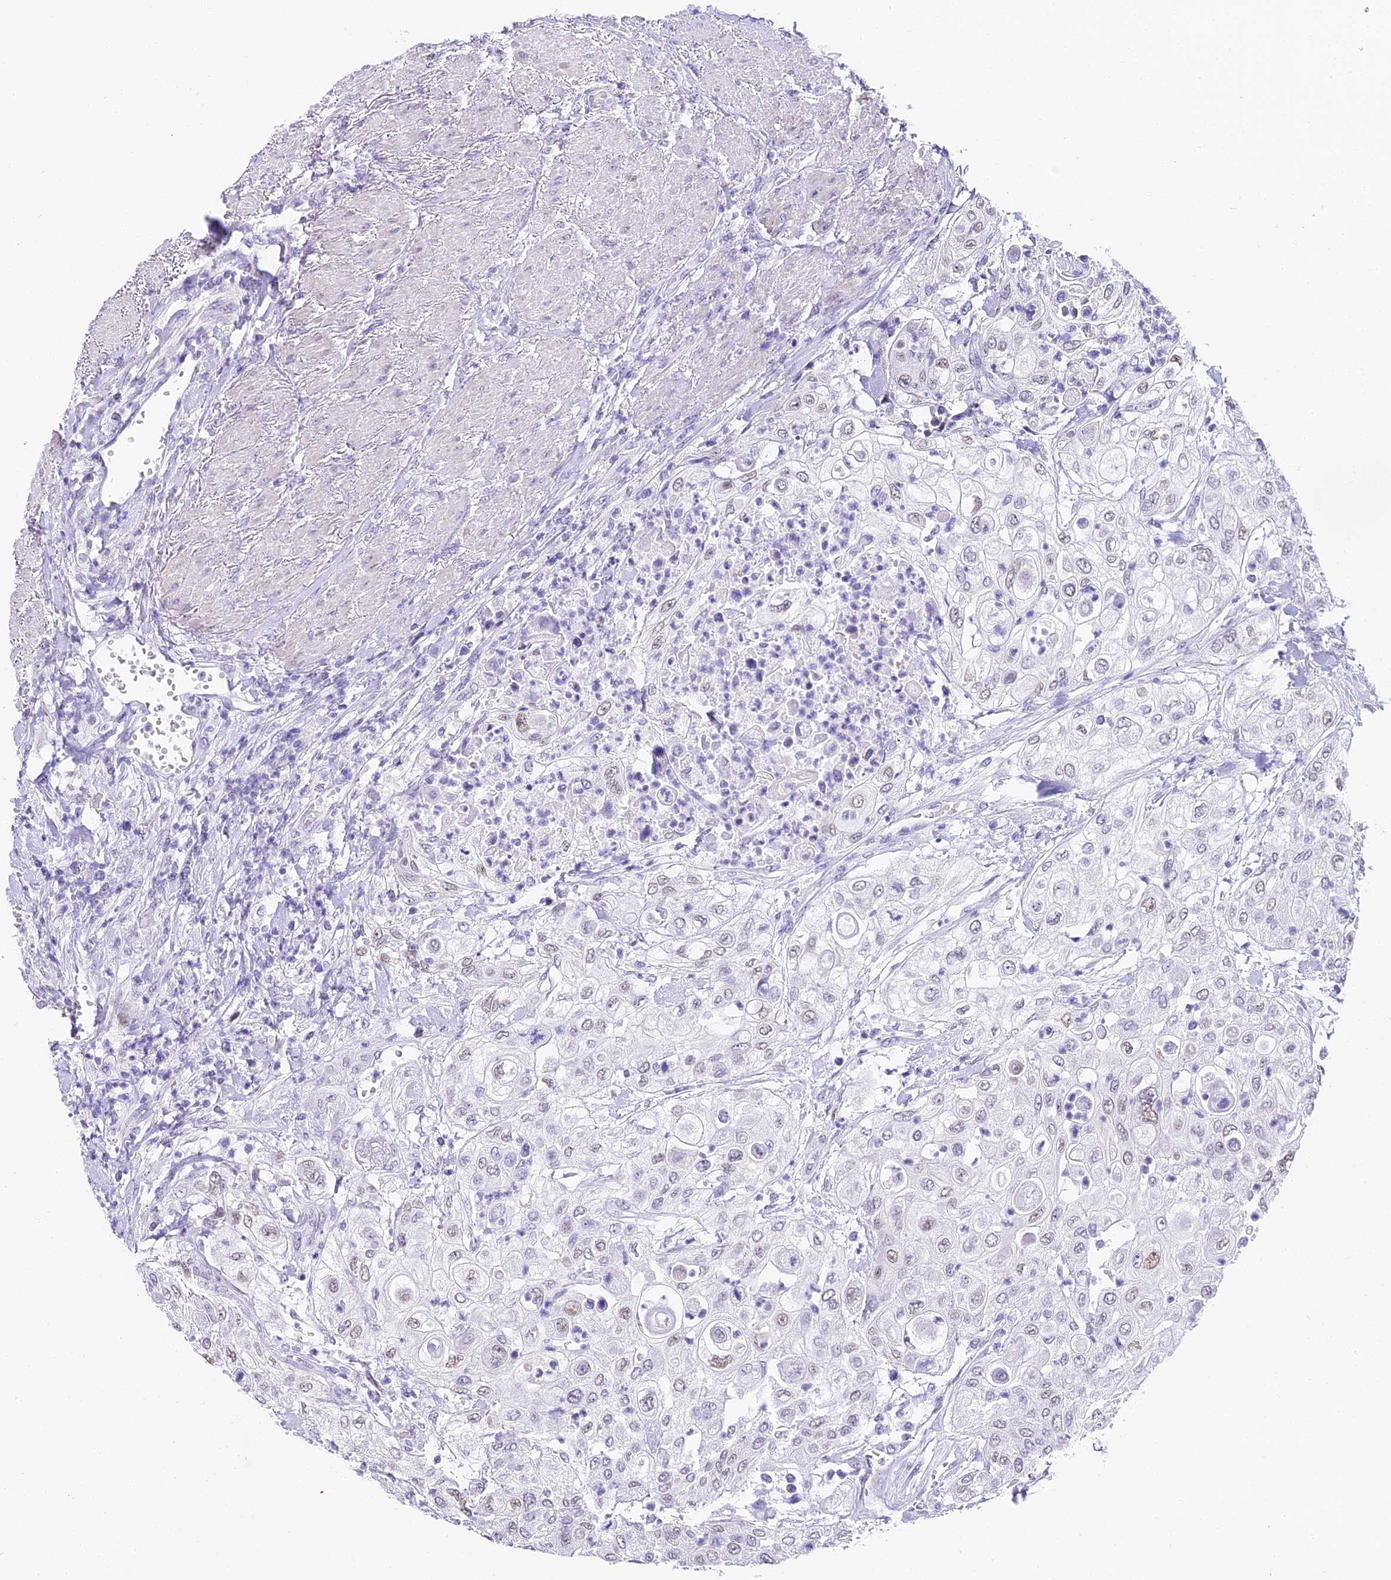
{"staining": {"intensity": "weak", "quantity": "<25%", "location": "nuclear"}, "tissue": "urothelial cancer", "cell_type": "Tumor cells", "image_type": "cancer", "snomed": [{"axis": "morphology", "description": "Urothelial carcinoma, High grade"}, {"axis": "topography", "description": "Urinary bladder"}], "caption": "Photomicrograph shows no significant protein positivity in tumor cells of urothelial cancer.", "gene": "ABHD14A-ACY1", "patient": {"sex": "female", "age": 79}}